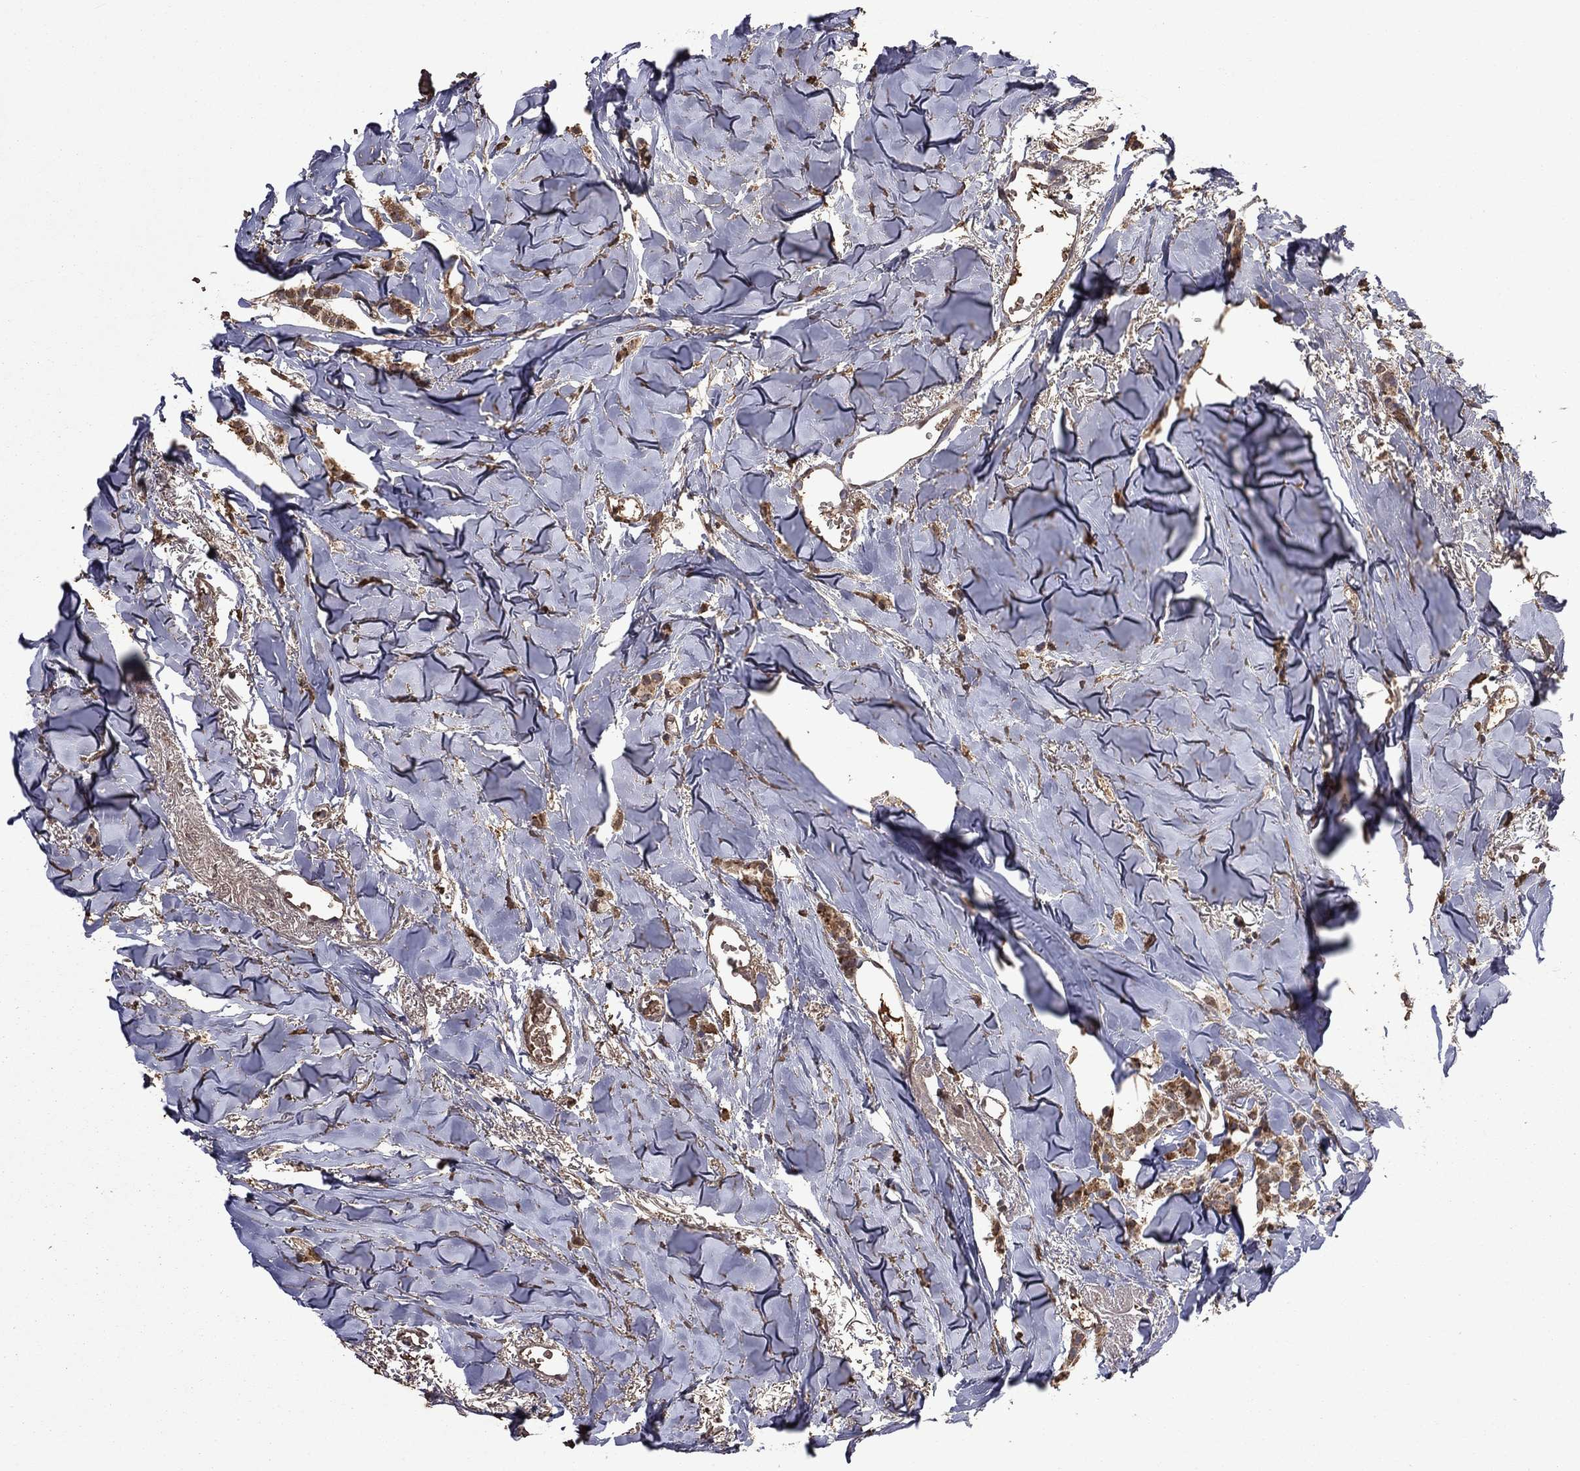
{"staining": {"intensity": "moderate", "quantity": "25%-75%", "location": "cytoplasmic/membranous"}, "tissue": "breast cancer", "cell_type": "Tumor cells", "image_type": "cancer", "snomed": [{"axis": "morphology", "description": "Duct carcinoma"}, {"axis": "topography", "description": "Breast"}], "caption": "Immunohistochemical staining of human breast cancer (intraductal carcinoma) exhibits medium levels of moderate cytoplasmic/membranous staining in about 25%-75% of tumor cells.", "gene": "SERPINA5", "patient": {"sex": "female", "age": 85}}